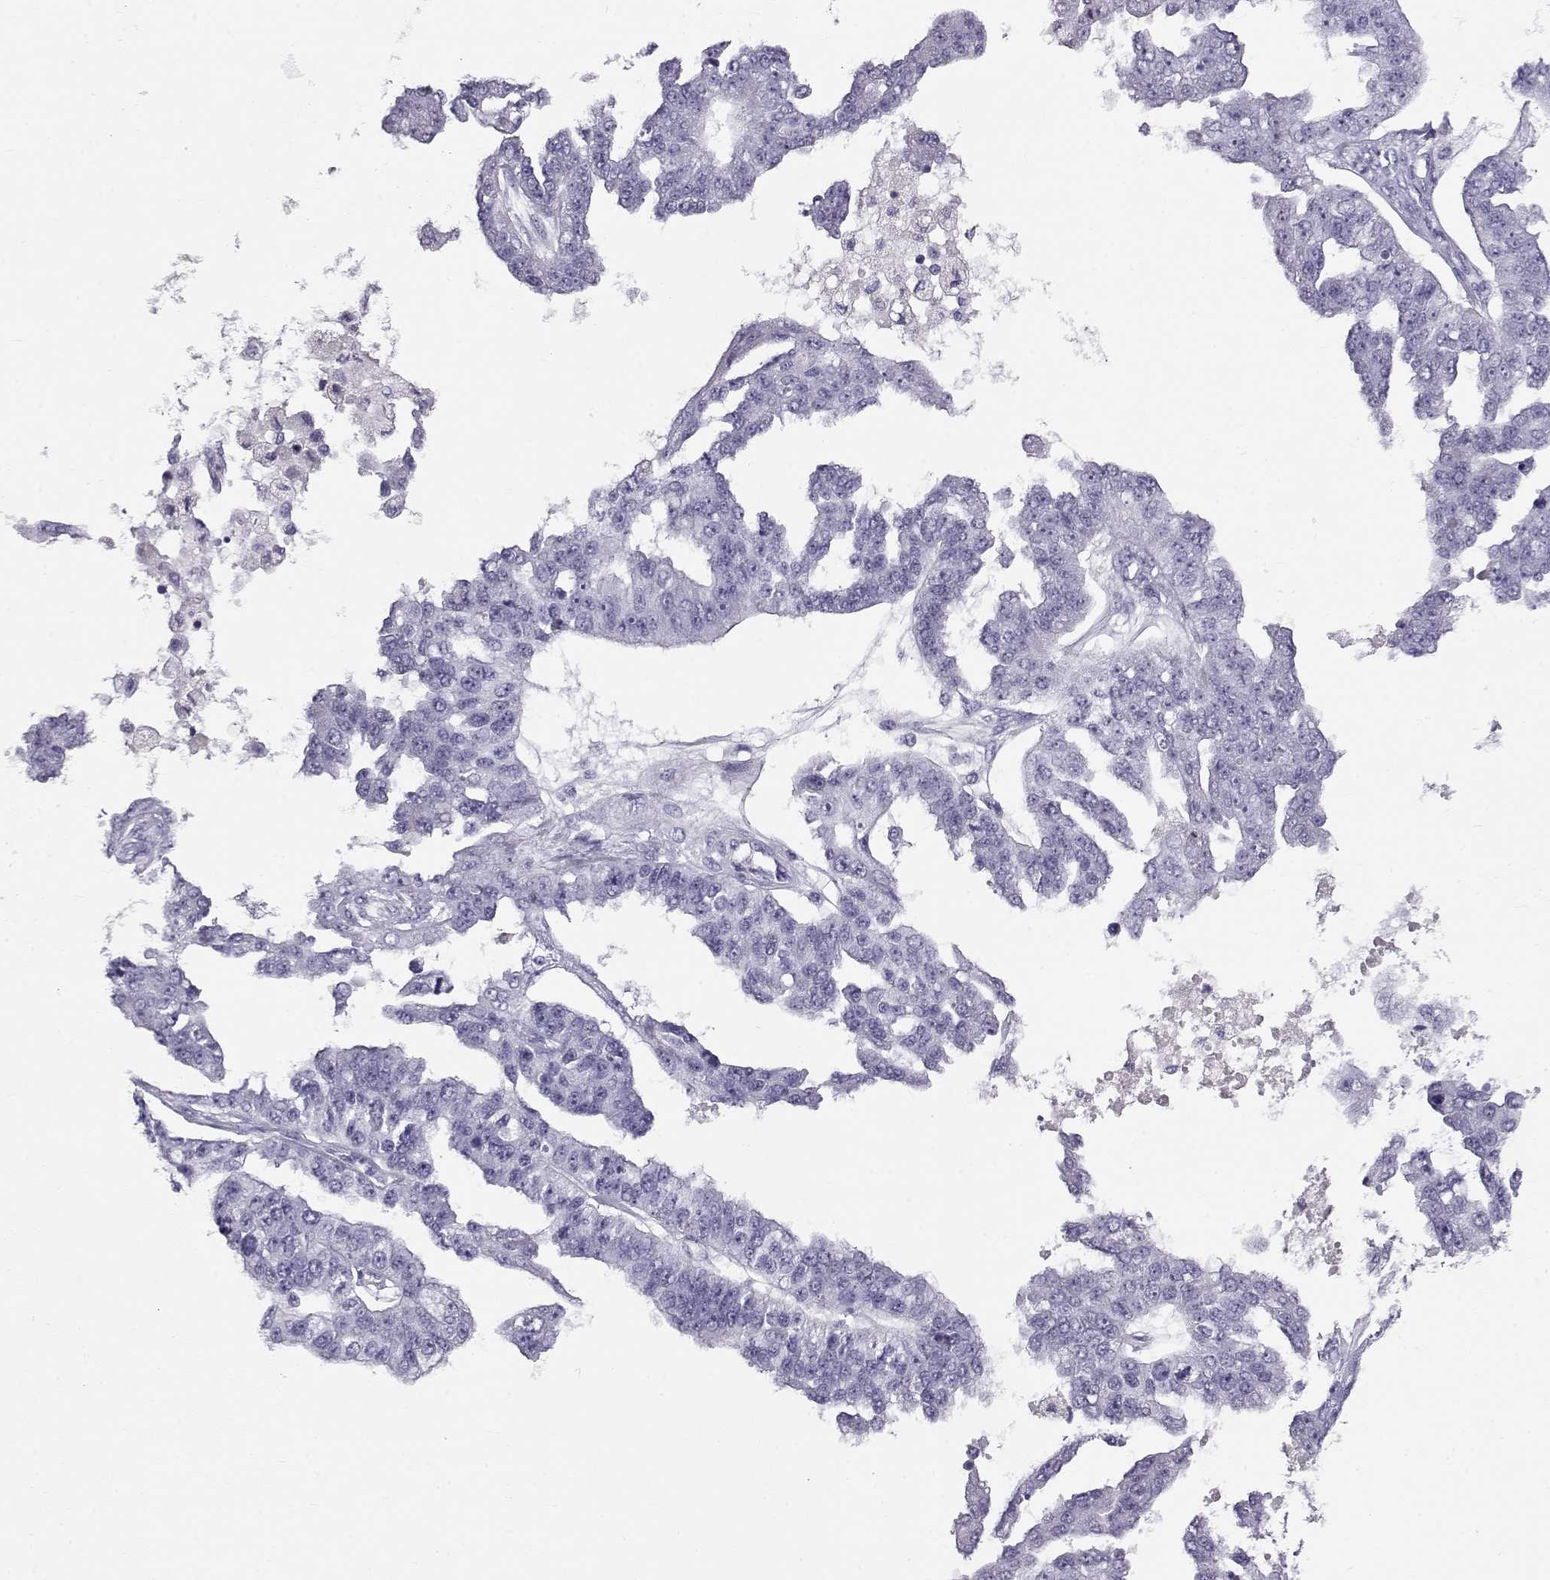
{"staining": {"intensity": "negative", "quantity": "none", "location": "none"}, "tissue": "ovarian cancer", "cell_type": "Tumor cells", "image_type": "cancer", "snomed": [{"axis": "morphology", "description": "Cystadenocarcinoma, serous, NOS"}, {"axis": "topography", "description": "Ovary"}], "caption": "Histopathology image shows no significant protein expression in tumor cells of ovarian serous cystadenocarcinoma. (Immunohistochemistry, brightfield microscopy, high magnification).", "gene": "GPR26", "patient": {"sex": "female", "age": 58}}